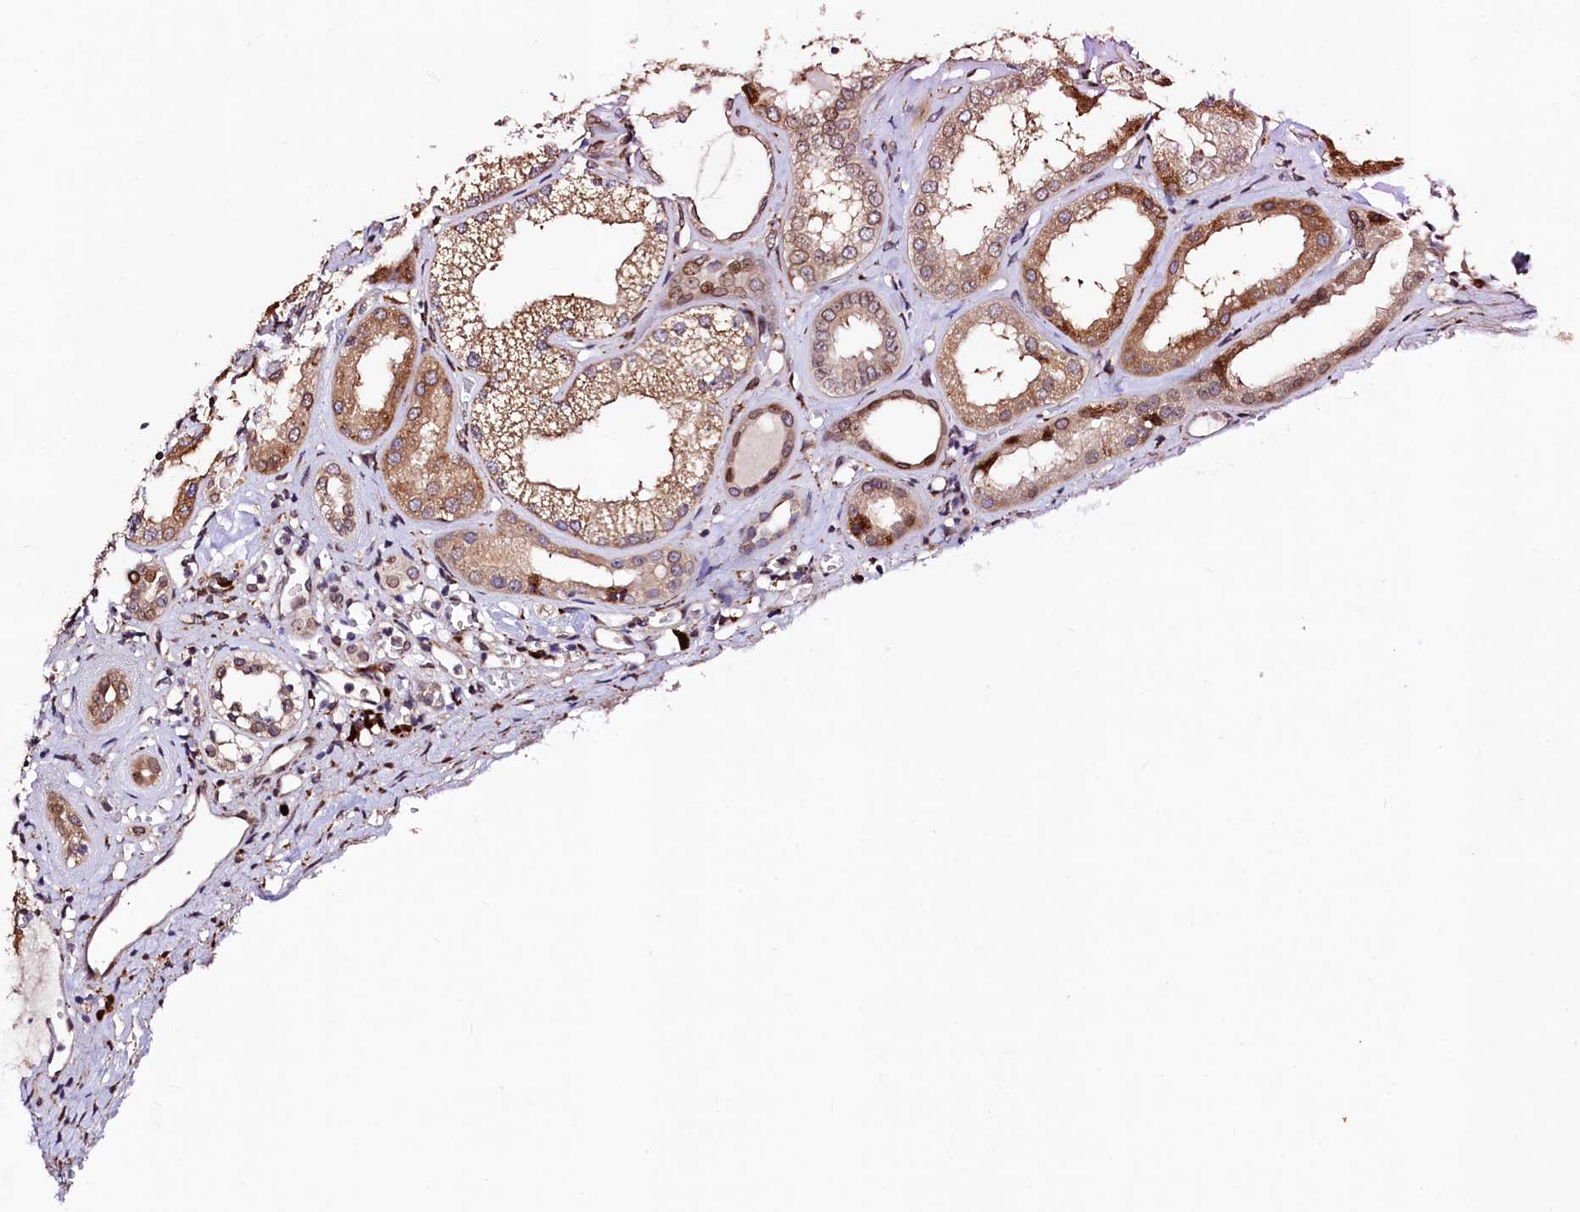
{"staining": {"intensity": "moderate", "quantity": "25%-75%", "location": "cytoplasmic/membranous,nuclear"}, "tissue": "kidney", "cell_type": "Cells in glomeruli", "image_type": "normal", "snomed": [{"axis": "morphology", "description": "Normal tissue, NOS"}, {"axis": "topography", "description": "Kidney"}], "caption": "Cells in glomeruli exhibit moderate cytoplasmic/membranous,nuclear expression in about 25%-75% of cells in unremarkable kidney.", "gene": "C5orf15", "patient": {"sex": "female", "age": 56}}